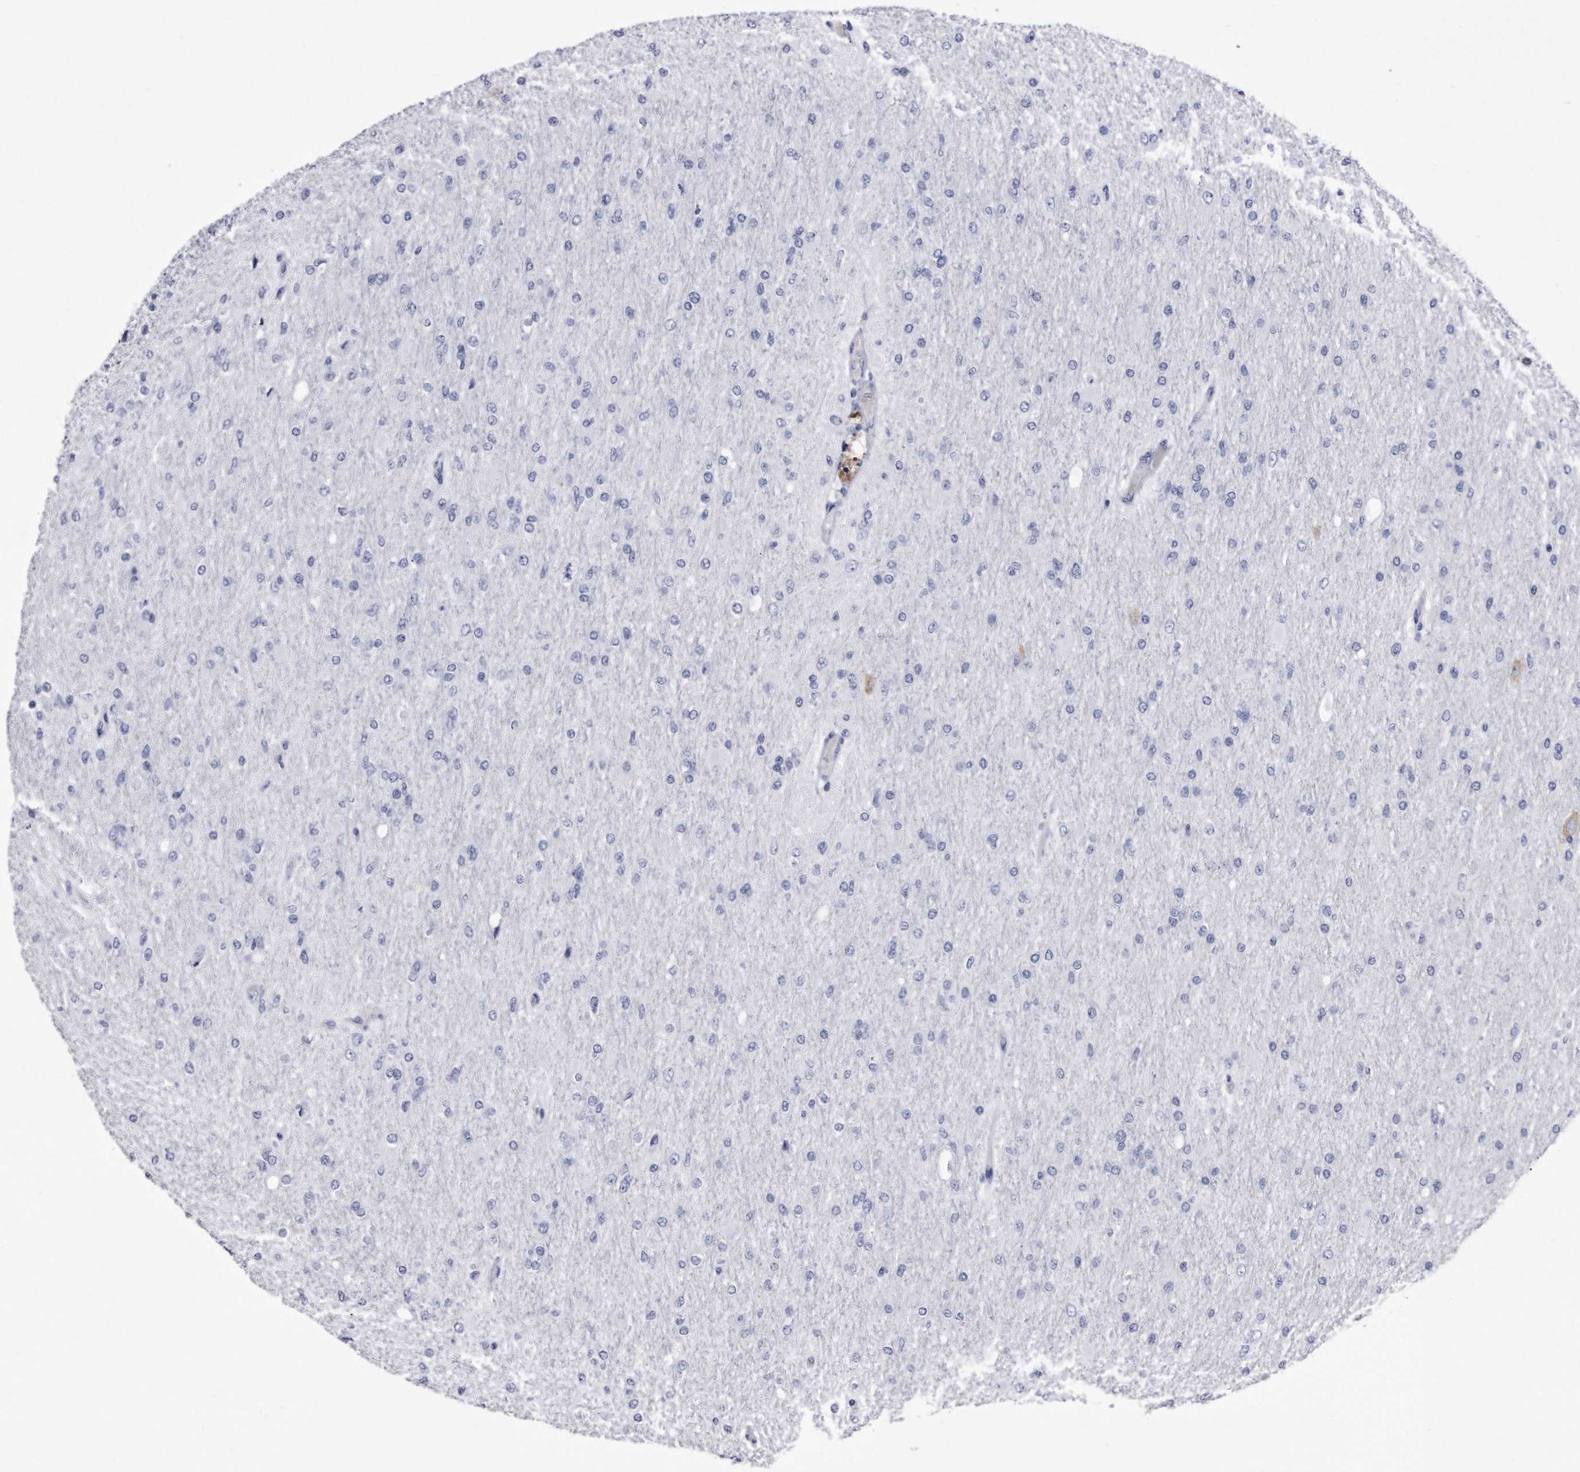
{"staining": {"intensity": "negative", "quantity": "none", "location": "none"}, "tissue": "glioma", "cell_type": "Tumor cells", "image_type": "cancer", "snomed": [{"axis": "morphology", "description": "Glioma, malignant, High grade"}, {"axis": "topography", "description": "Cerebral cortex"}], "caption": "Tumor cells are negative for brown protein staining in glioma.", "gene": "KCTD8", "patient": {"sex": "female", "age": 36}}